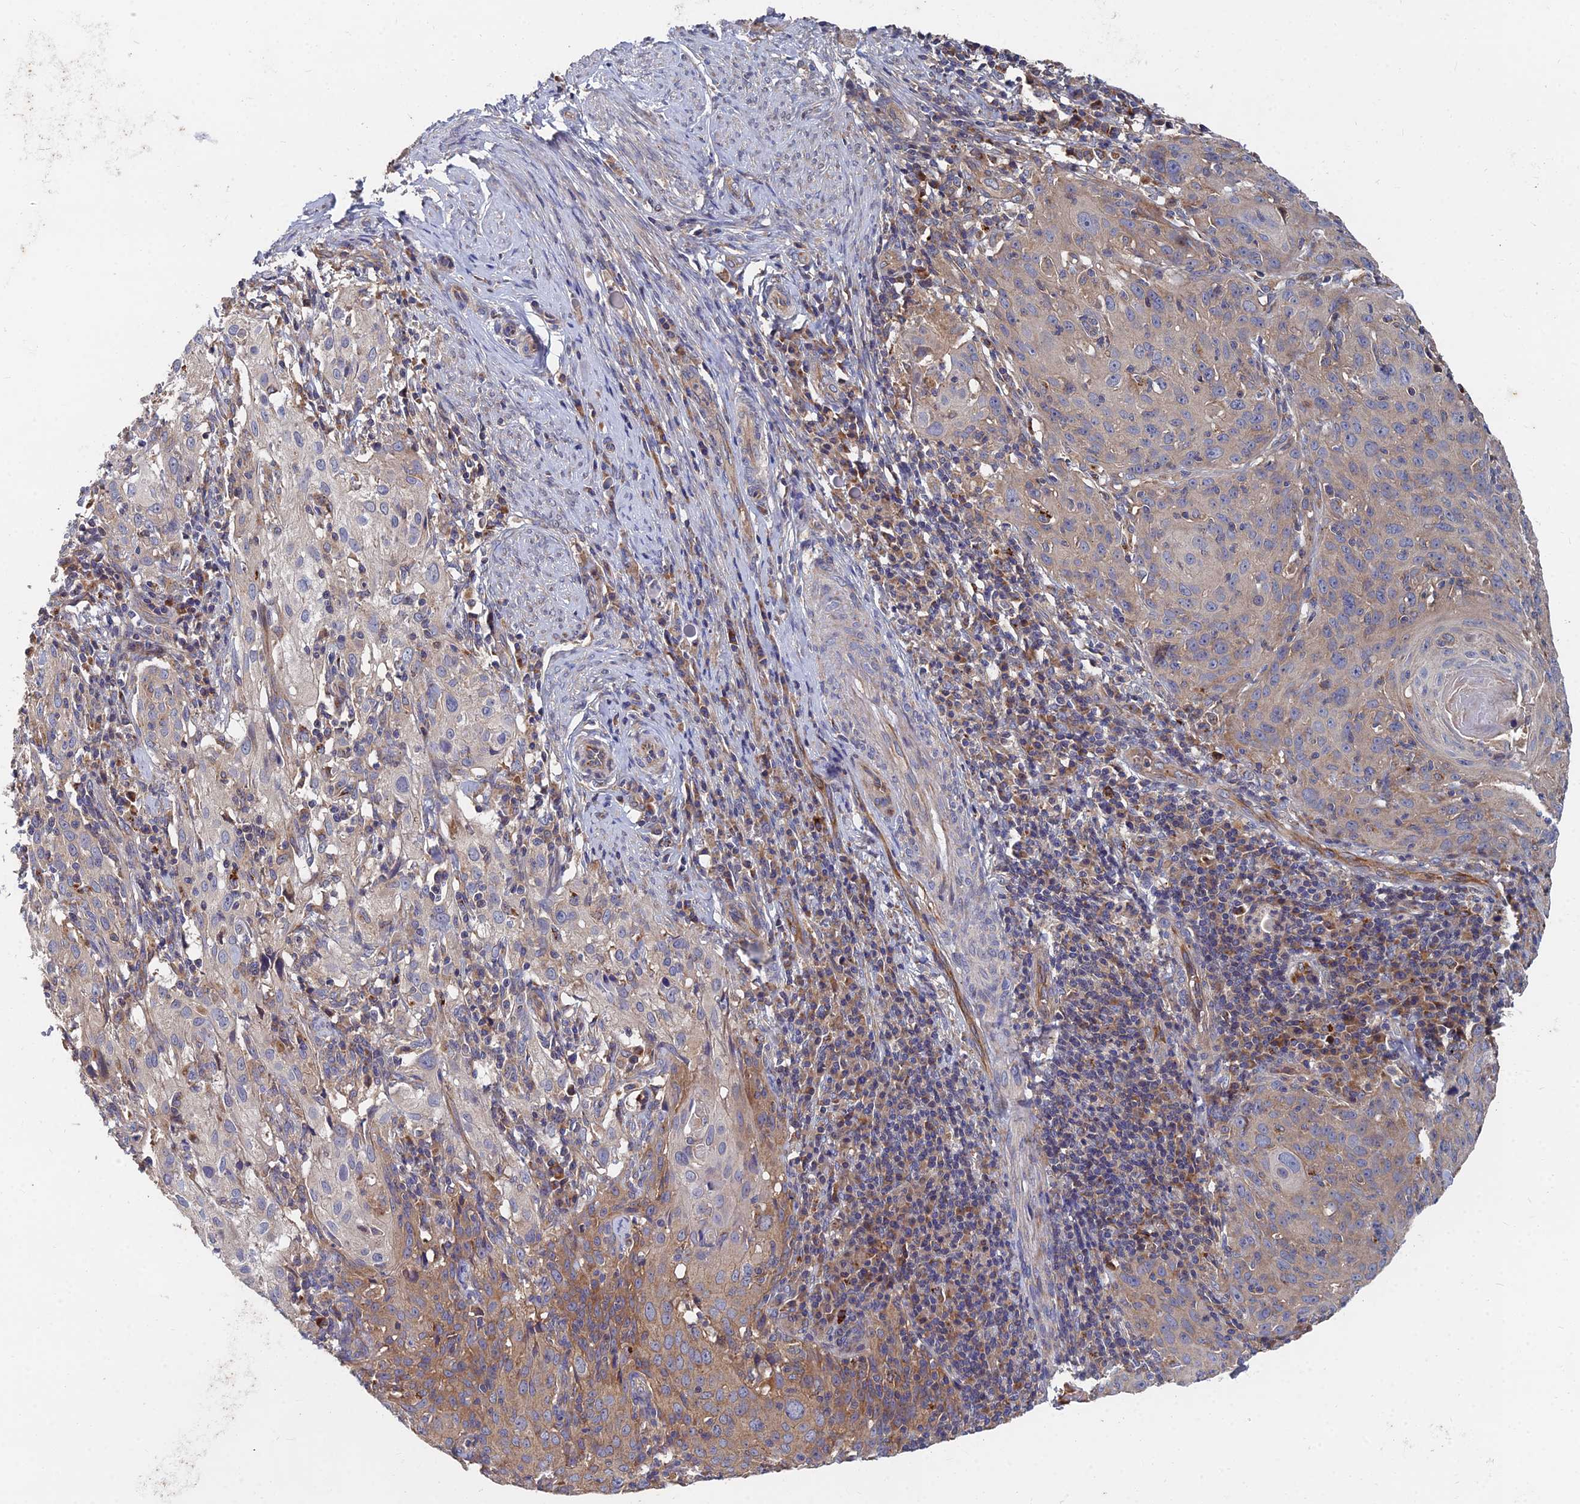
{"staining": {"intensity": "weak", "quantity": "<25%", "location": "cytoplasmic/membranous"}, "tissue": "cervical cancer", "cell_type": "Tumor cells", "image_type": "cancer", "snomed": [{"axis": "morphology", "description": "Squamous cell carcinoma, NOS"}, {"axis": "topography", "description": "Cervix"}], "caption": "IHC photomicrograph of cervical squamous cell carcinoma stained for a protein (brown), which displays no expression in tumor cells.", "gene": "CCZ1", "patient": {"sex": "female", "age": 50}}